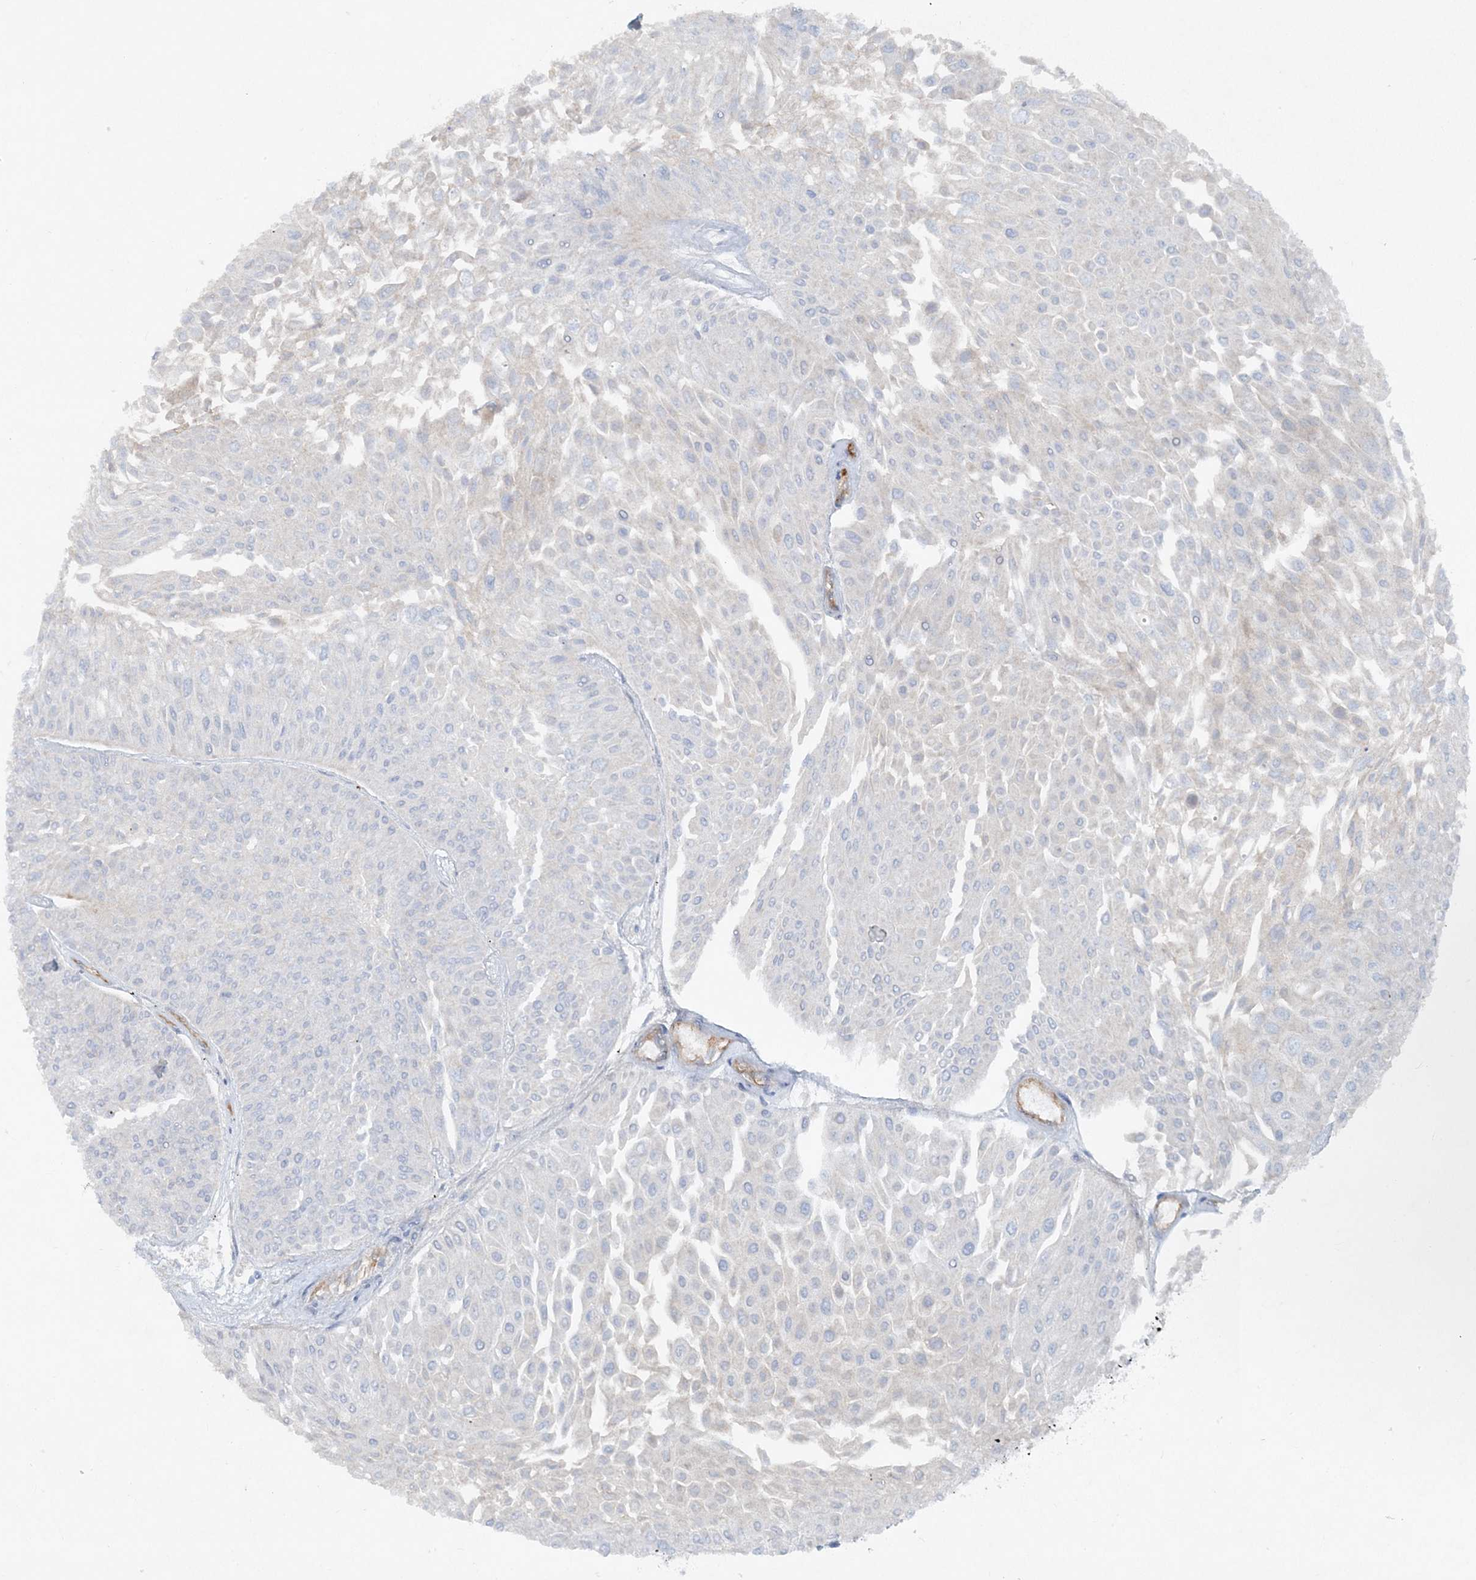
{"staining": {"intensity": "negative", "quantity": "none", "location": "none"}, "tissue": "urothelial cancer", "cell_type": "Tumor cells", "image_type": "cancer", "snomed": [{"axis": "morphology", "description": "Urothelial carcinoma, Low grade"}, {"axis": "topography", "description": "Urinary bladder"}], "caption": "IHC micrograph of low-grade urothelial carcinoma stained for a protein (brown), which reveals no staining in tumor cells.", "gene": "ATP11A", "patient": {"sex": "male", "age": 67}}